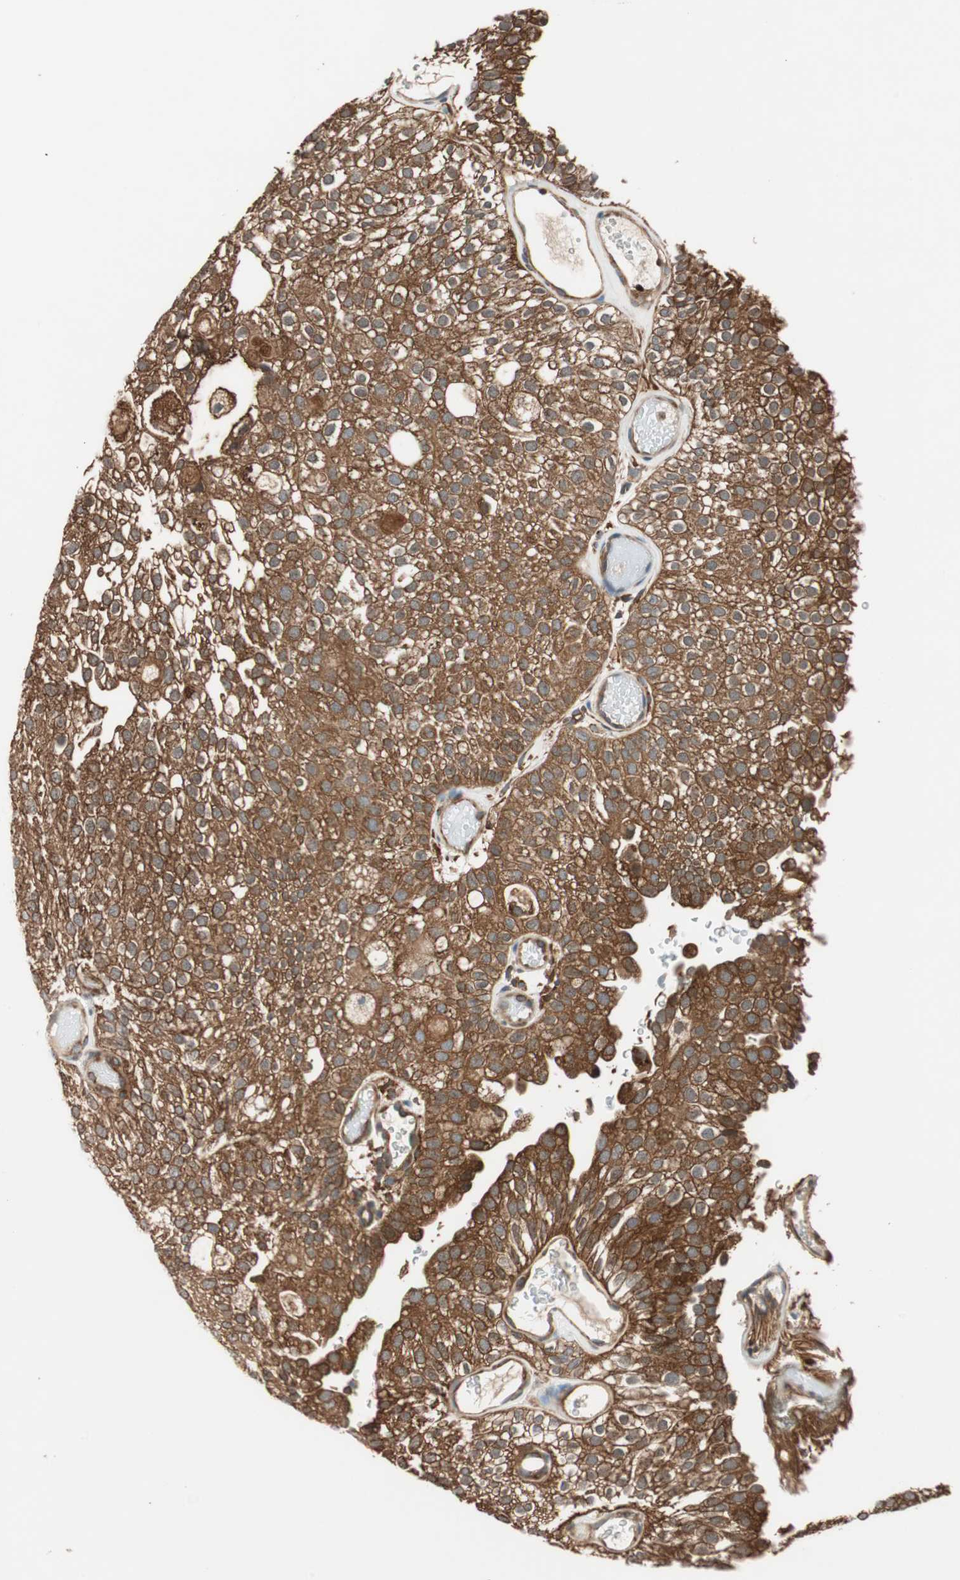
{"staining": {"intensity": "strong", "quantity": ">75%", "location": "cytoplasmic/membranous,nuclear"}, "tissue": "urothelial cancer", "cell_type": "Tumor cells", "image_type": "cancer", "snomed": [{"axis": "morphology", "description": "Urothelial carcinoma, Low grade"}, {"axis": "topography", "description": "Urinary bladder"}], "caption": "Approximately >75% of tumor cells in human urothelial carcinoma (low-grade) reveal strong cytoplasmic/membranous and nuclear protein staining as visualized by brown immunohistochemical staining.", "gene": "WASL", "patient": {"sex": "male", "age": 78}}